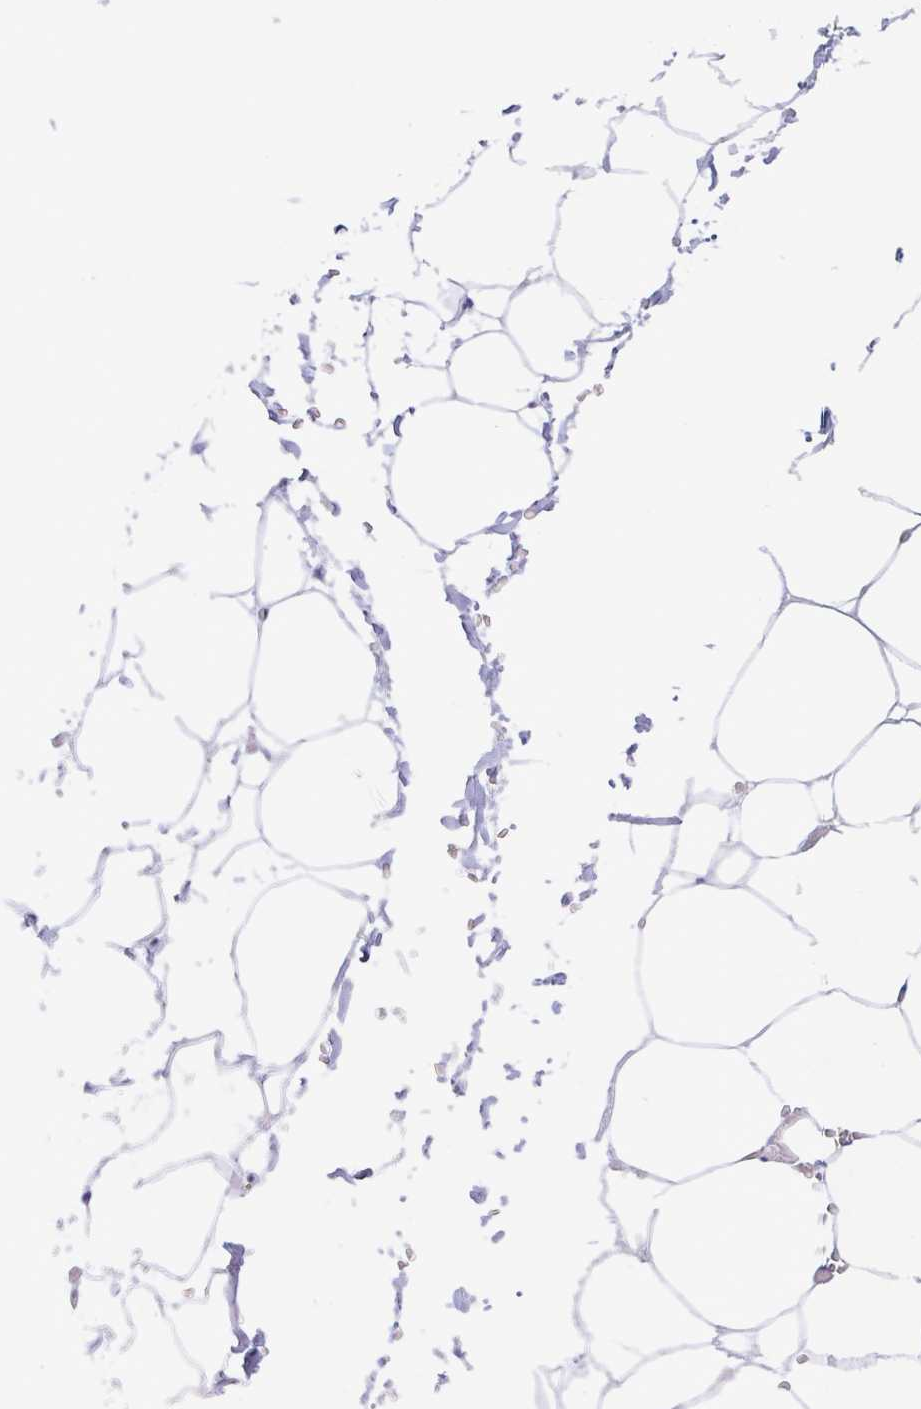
{"staining": {"intensity": "negative", "quantity": "none", "location": "none"}, "tissue": "adipose tissue", "cell_type": "Adipocytes", "image_type": "normal", "snomed": [{"axis": "morphology", "description": "Normal tissue, NOS"}, {"axis": "topography", "description": "Adipose tissue"}, {"axis": "topography", "description": "Vascular tissue"}, {"axis": "topography", "description": "Rectum"}, {"axis": "topography", "description": "Peripheral nerve tissue"}], "caption": "Immunohistochemistry micrograph of unremarkable adipose tissue stained for a protein (brown), which demonstrates no positivity in adipocytes.", "gene": "TGIF2LX", "patient": {"sex": "female", "age": 69}}